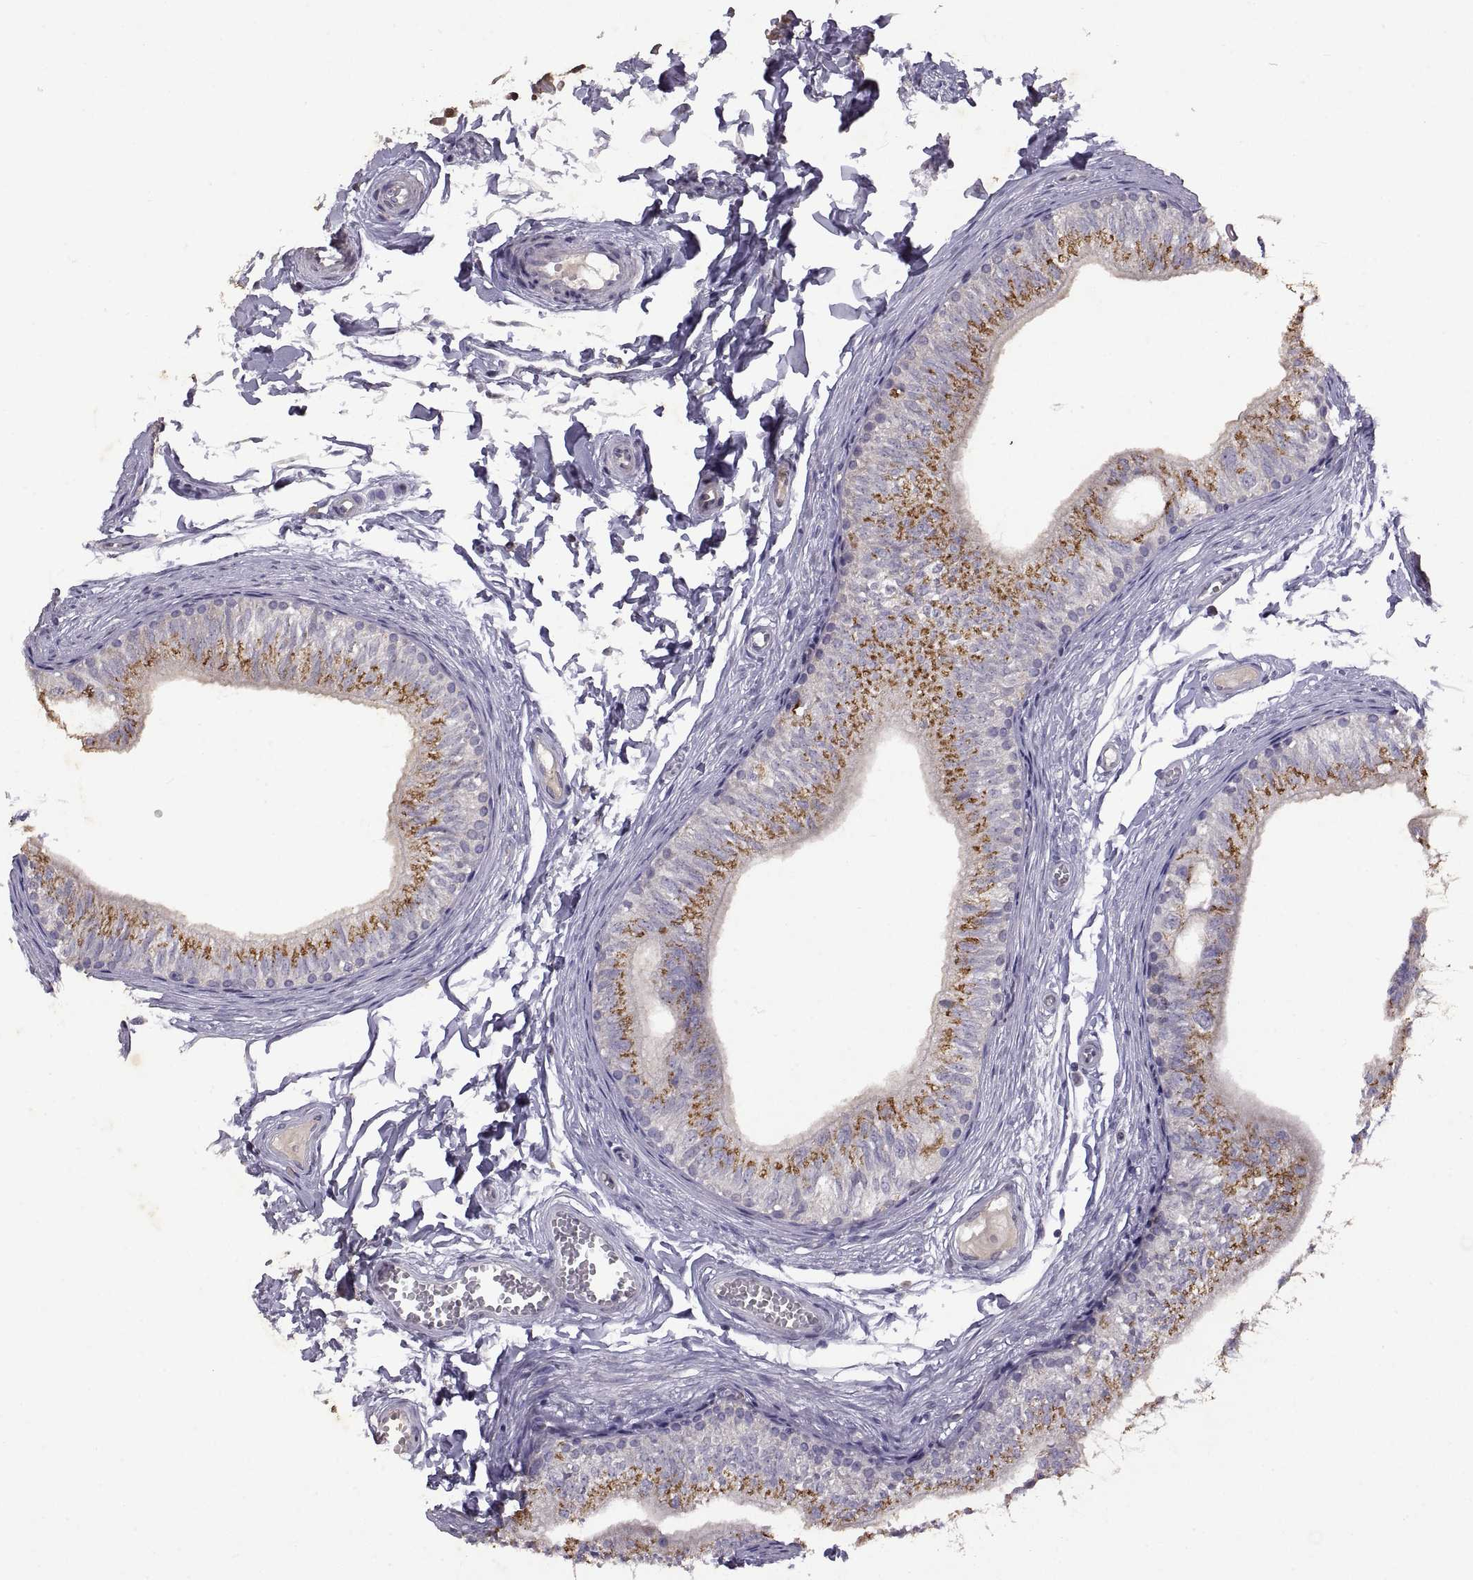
{"staining": {"intensity": "strong", "quantity": "25%-75%", "location": "cytoplasmic/membranous"}, "tissue": "epididymis", "cell_type": "Glandular cells", "image_type": "normal", "snomed": [{"axis": "morphology", "description": "Normal tissue, NOS"}, {"axis": "topography", "description": "Epididymis"}], "caption": "Brown immunohistochemical staining in benign epididymis exhibits strong cytoplasmic/membranous positivity in approximately 25%-75% of glandular cells. (IHC, brightfield microscopy, high magnification).", "gene": "DEFB136", "patient": {"sex": "male", "age": 22}}